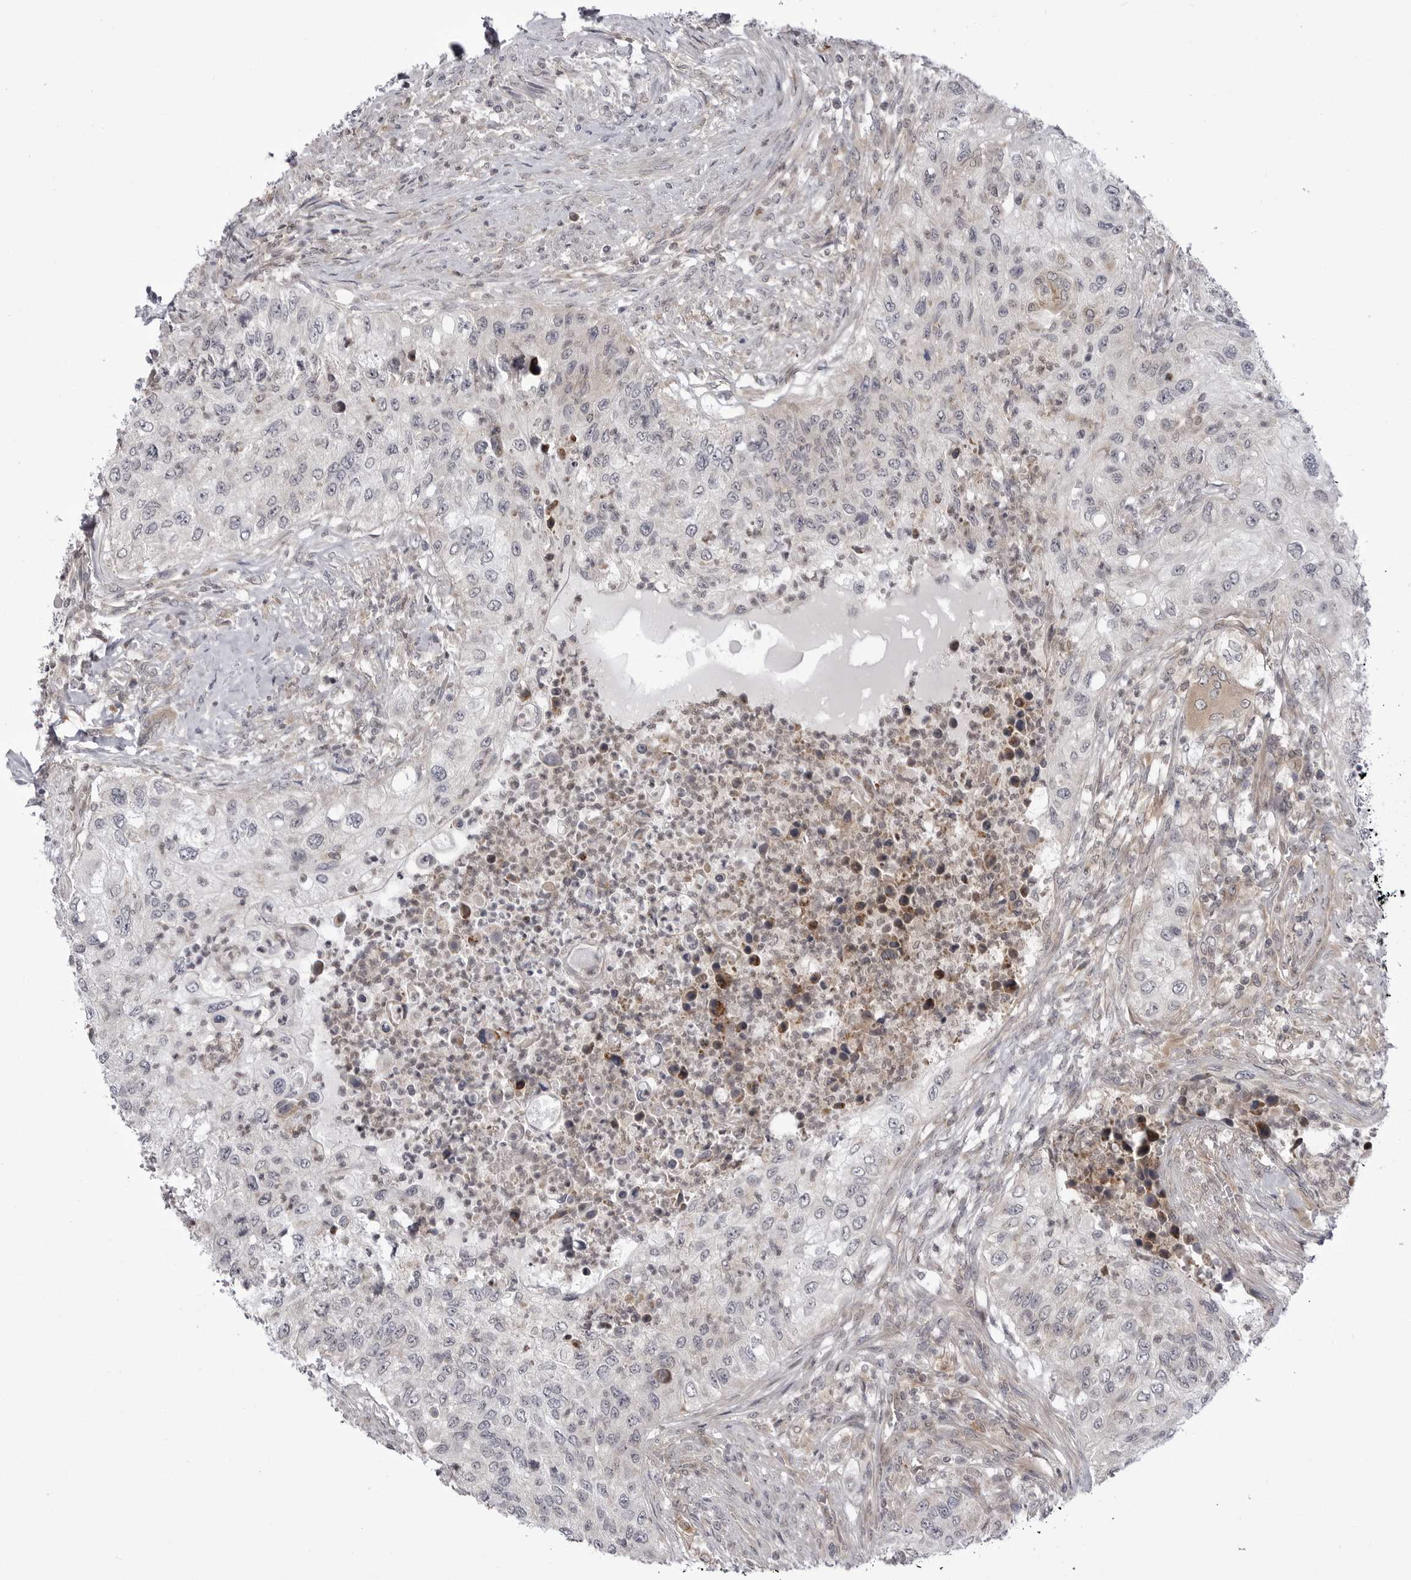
{"staining": {"intensity": "negative", "quantity": "none", "location": "none"}, "tissue": "urothelial cancer", "cell_type": "Tumor cells", "image_type": "cancer", "snomed": [{"axis": "morphology", "description": "Urothelial carcinoma, High grade"}, {"axis": "topography", "description": "Urinary bladder"}], "caption": "A high-resolution image shows IHC staining of urothelial cancer, which displays no significant expression in tumor cells. The staining is performed using DAB (3,3'-diaminobenzidine) brown chromogen with nuclei counter-stained in using hematoxylin.", "gene": "CCDC18", "patient": {"sex": "female", "age": 60}}